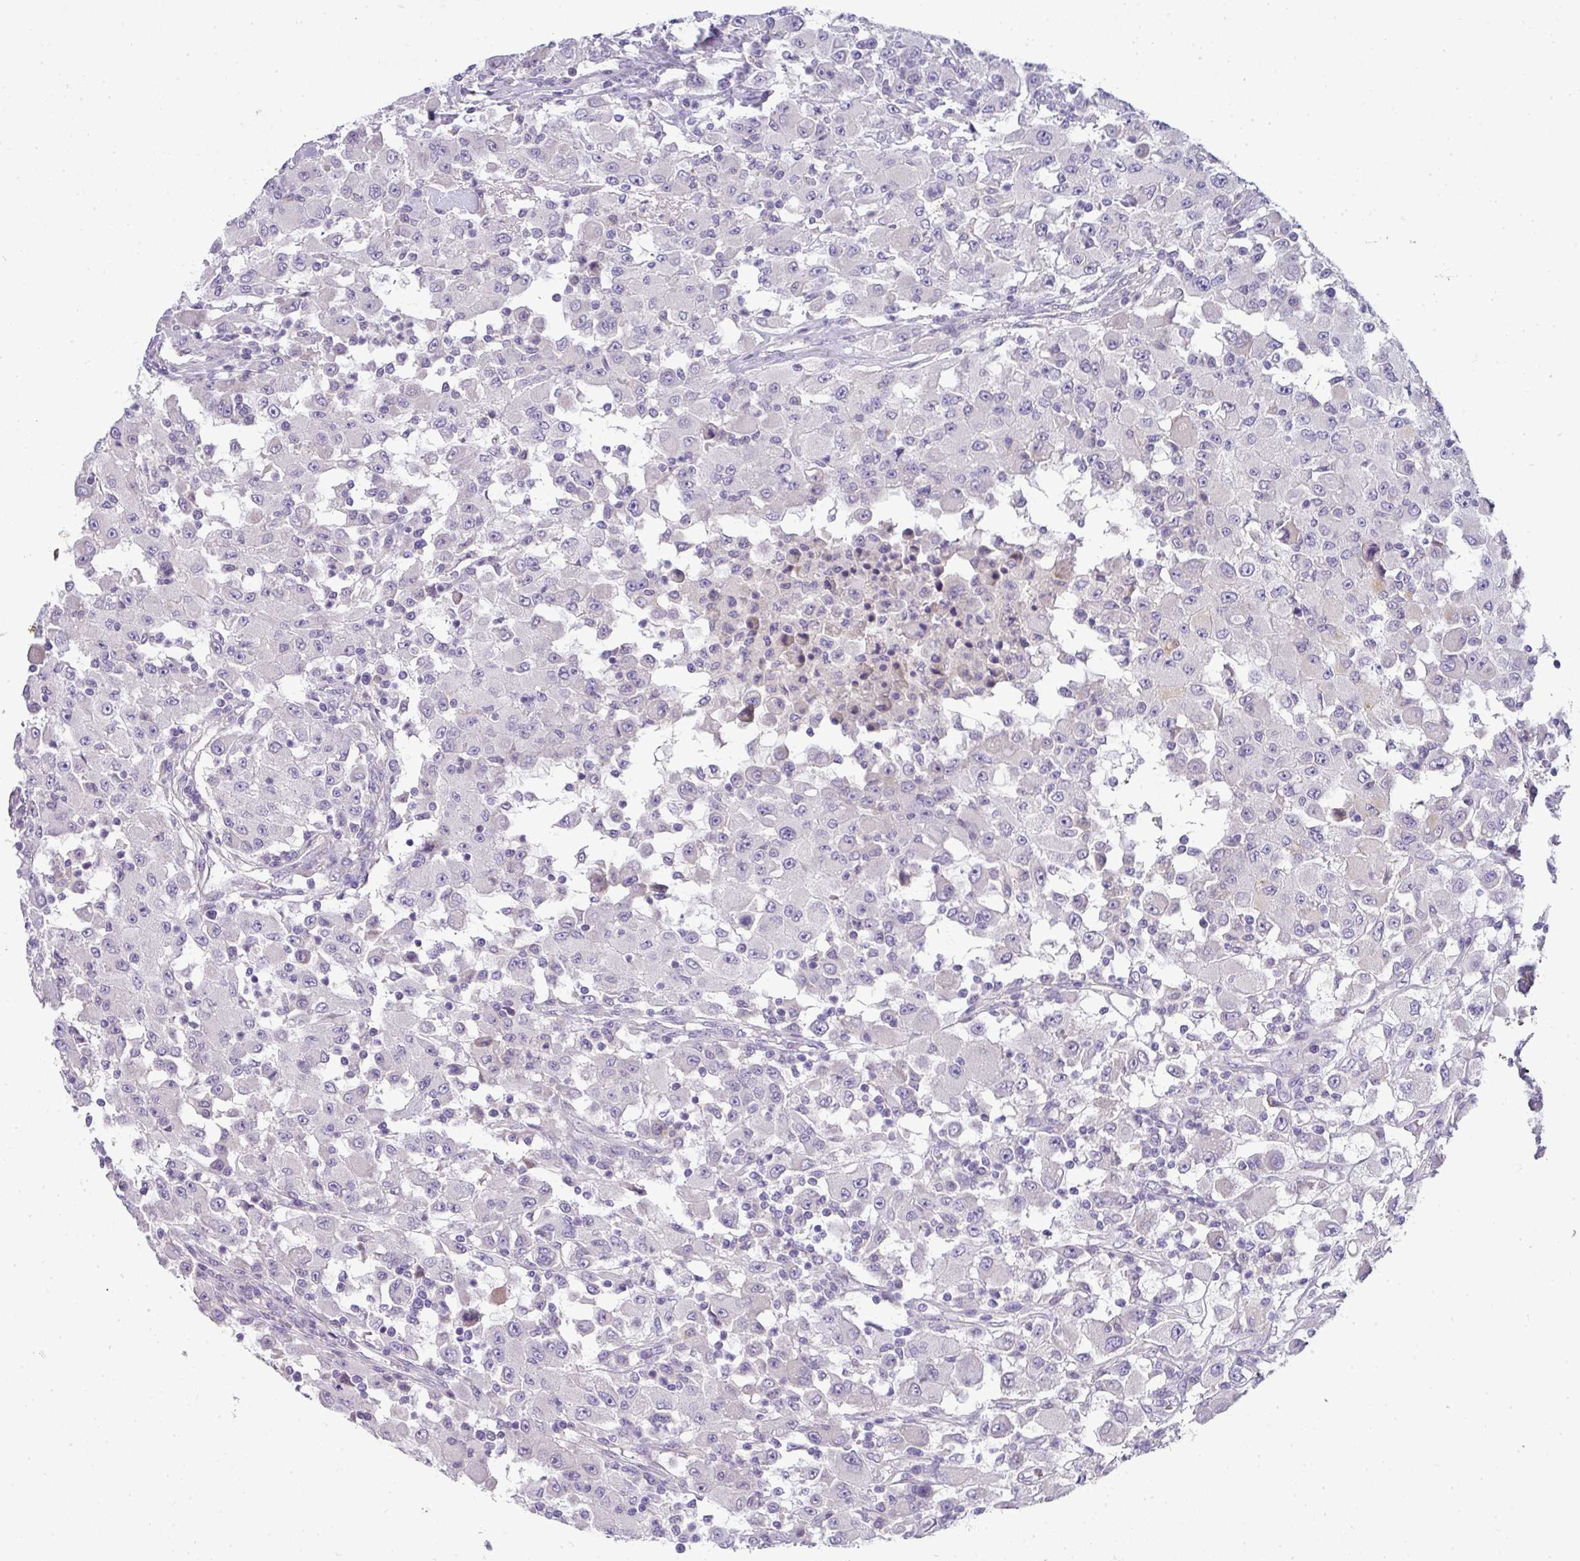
{"staining": {"intensity": "negative", "quantity": "none", "location": "none"}, "tissue": "renal cancer", "cell_type": "Tumor cells", "image_type": "cancer", "snomed": [{"axis": "morphology", "description": "Adenocarcinoma, NOS"}, {"axis": "topography", "description": "Kidney"}], "caption": "This is a image of IHC staining of renal adenocarcinoma, which shows no staining in tumor cells.", "gene": "ASXL3", "patient": {"sex": "female", "age": 67}}